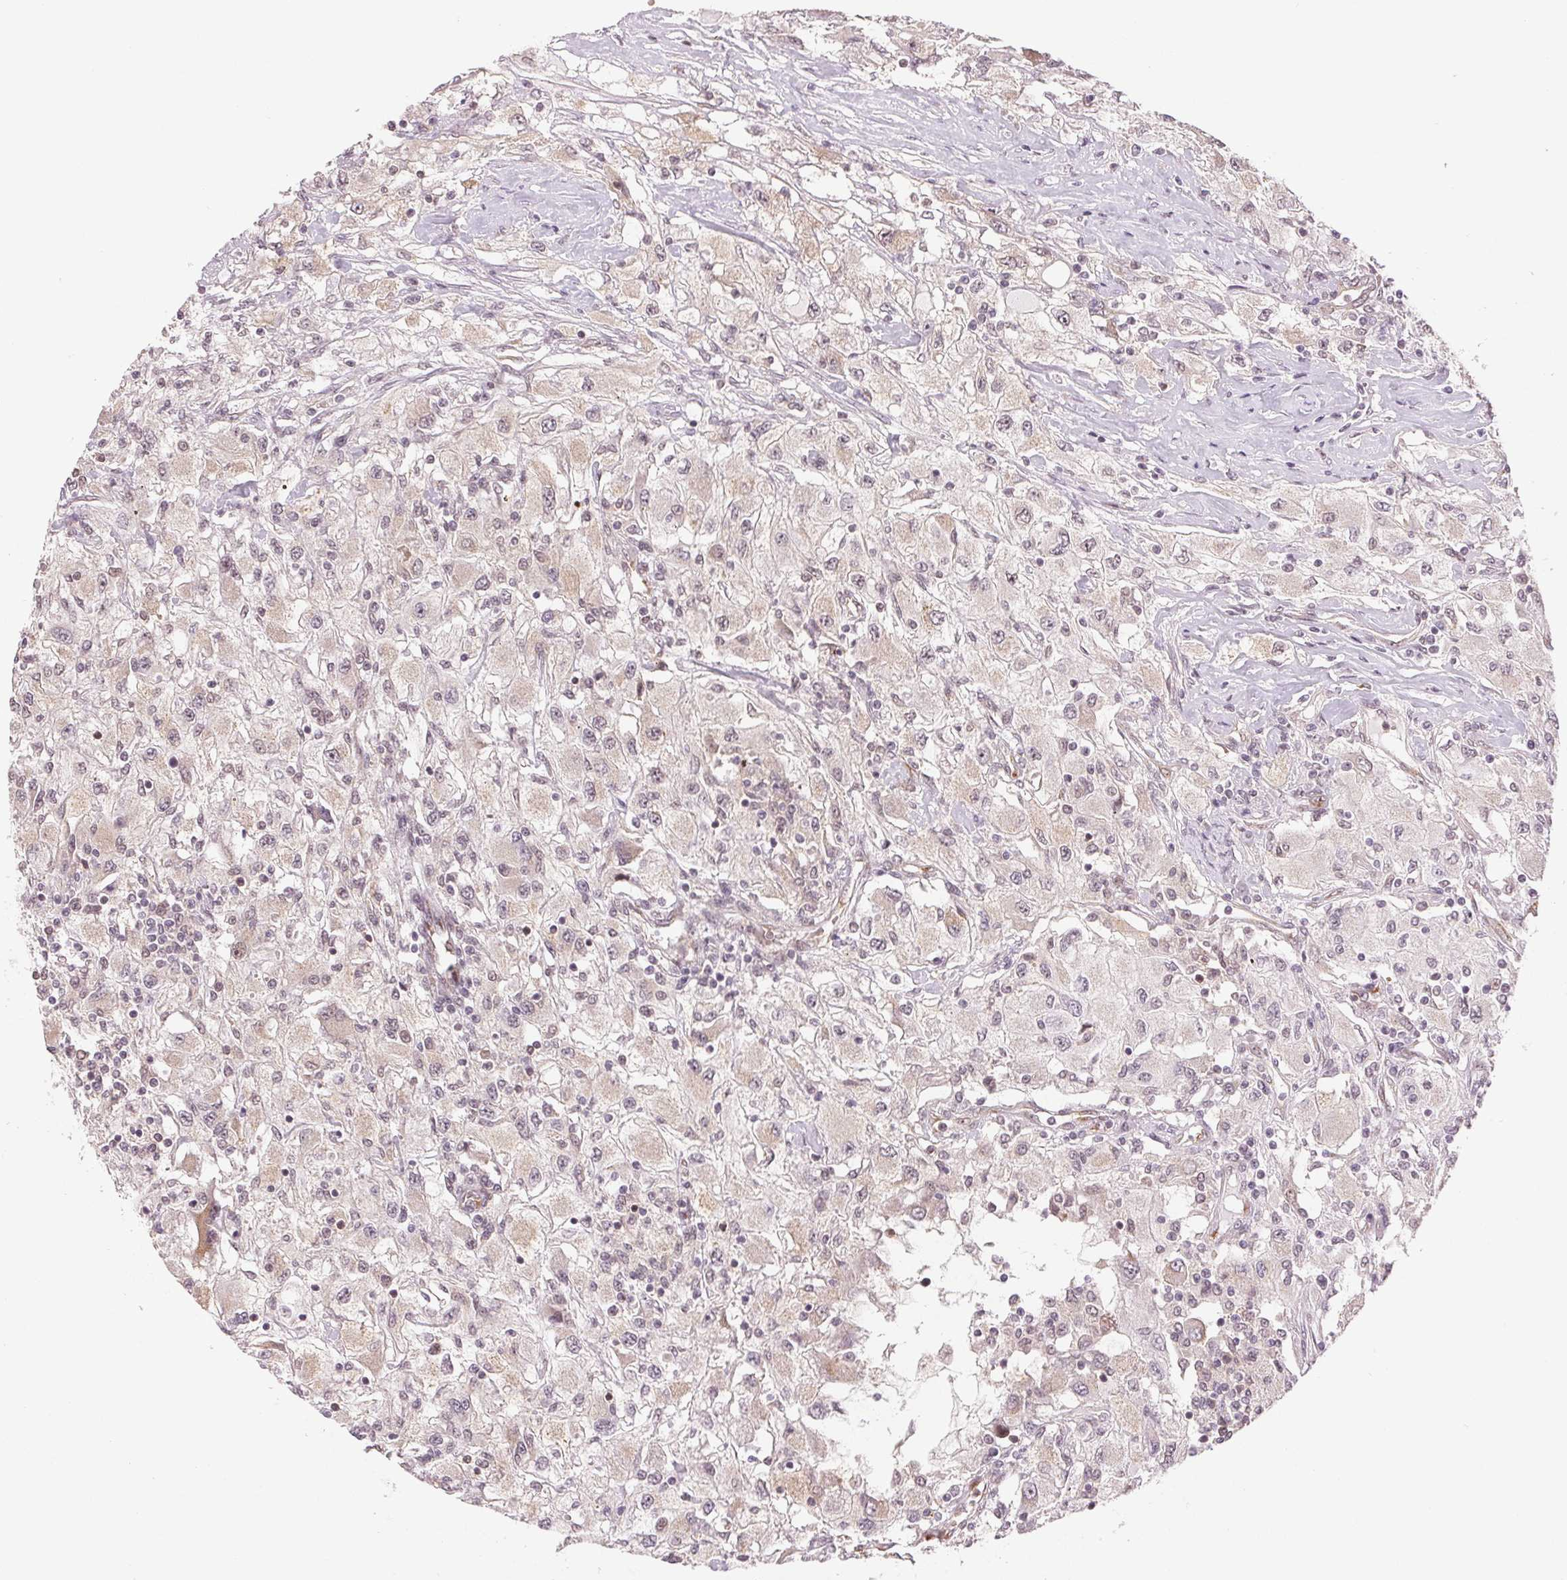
{"staining": {"intensity": "weak", "quantity": "25%-75%", "location": "nuclear"}, "tissue": "renal cancer", "cell_type": "Tumor cells", "image_type": "cancer", "snomed": [{"axis": "morphology", "description": "Adenocarcinoma, NOS"}, {"axis": "topography", "description": "Kidney"}], "caption": "This image shows immunohistochemistry (IHC) staining of renal adenocarcinoma, with low weak nuclear staining in about 25%-75% of tumor cells.", "gene": "GRHL3", "patient": {"sex": "female", "age": 67}}